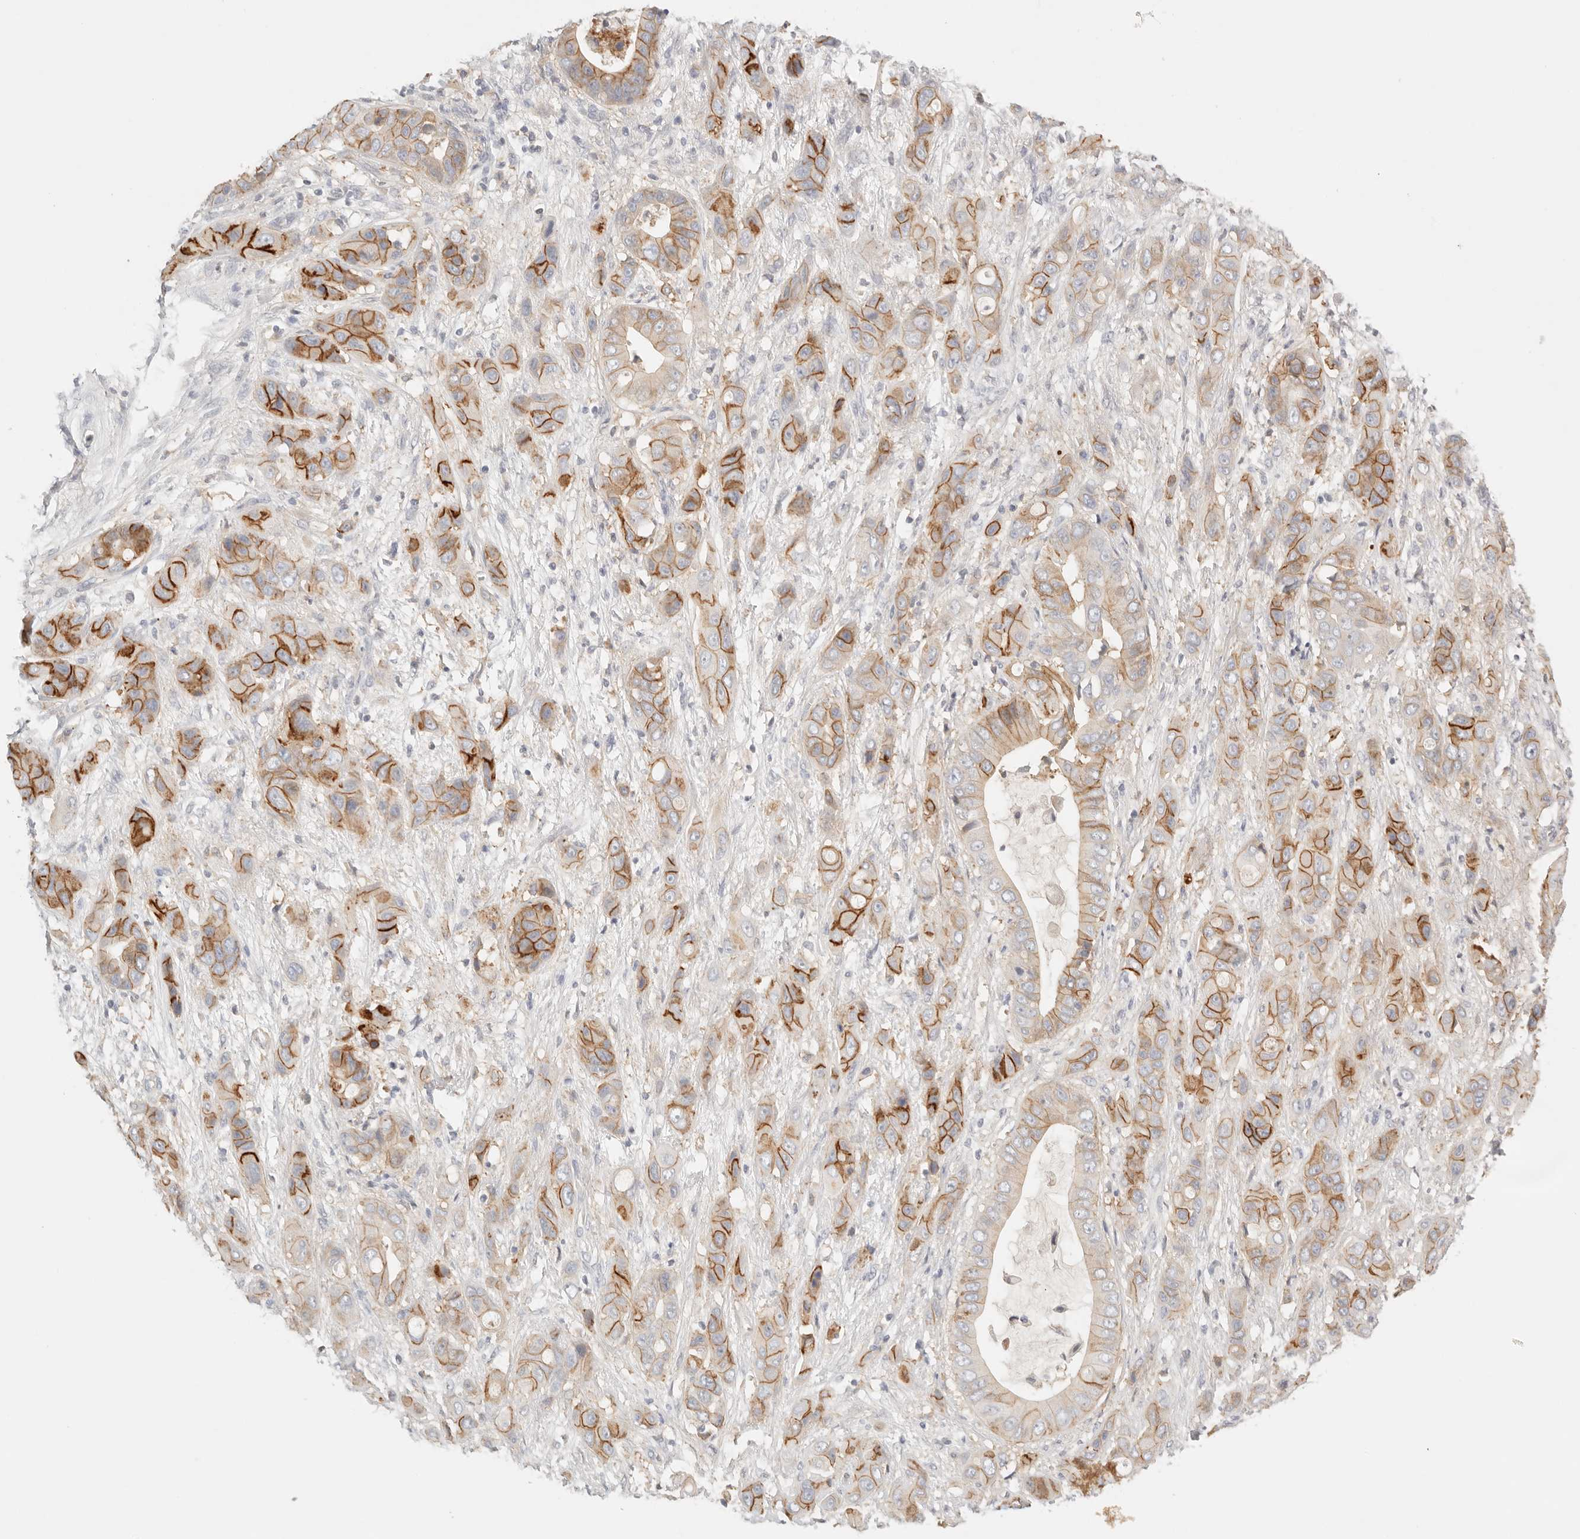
{"staining": {"intensity": "moderate", "quantity": "25%-75%", "location": "cytoplasmic/membranous"}, "tissue": "liver cancer", "cell_type": "Tumor cells", "image_type": "cancer", "snomed": [{"axis": "morphology", "description": "Cholangiocarcinoma"}, {"axis": "topography", "description": "Liver"}], "caption": "Brown immunohistochemical staining in human liver cholangiocarcinoma exhibits moderate cytoplasmic/membranous staining in approximately 25%-75% of tumor cells.", "gene": "CEP120", "patient": {"sex": "female", "age": 52}}